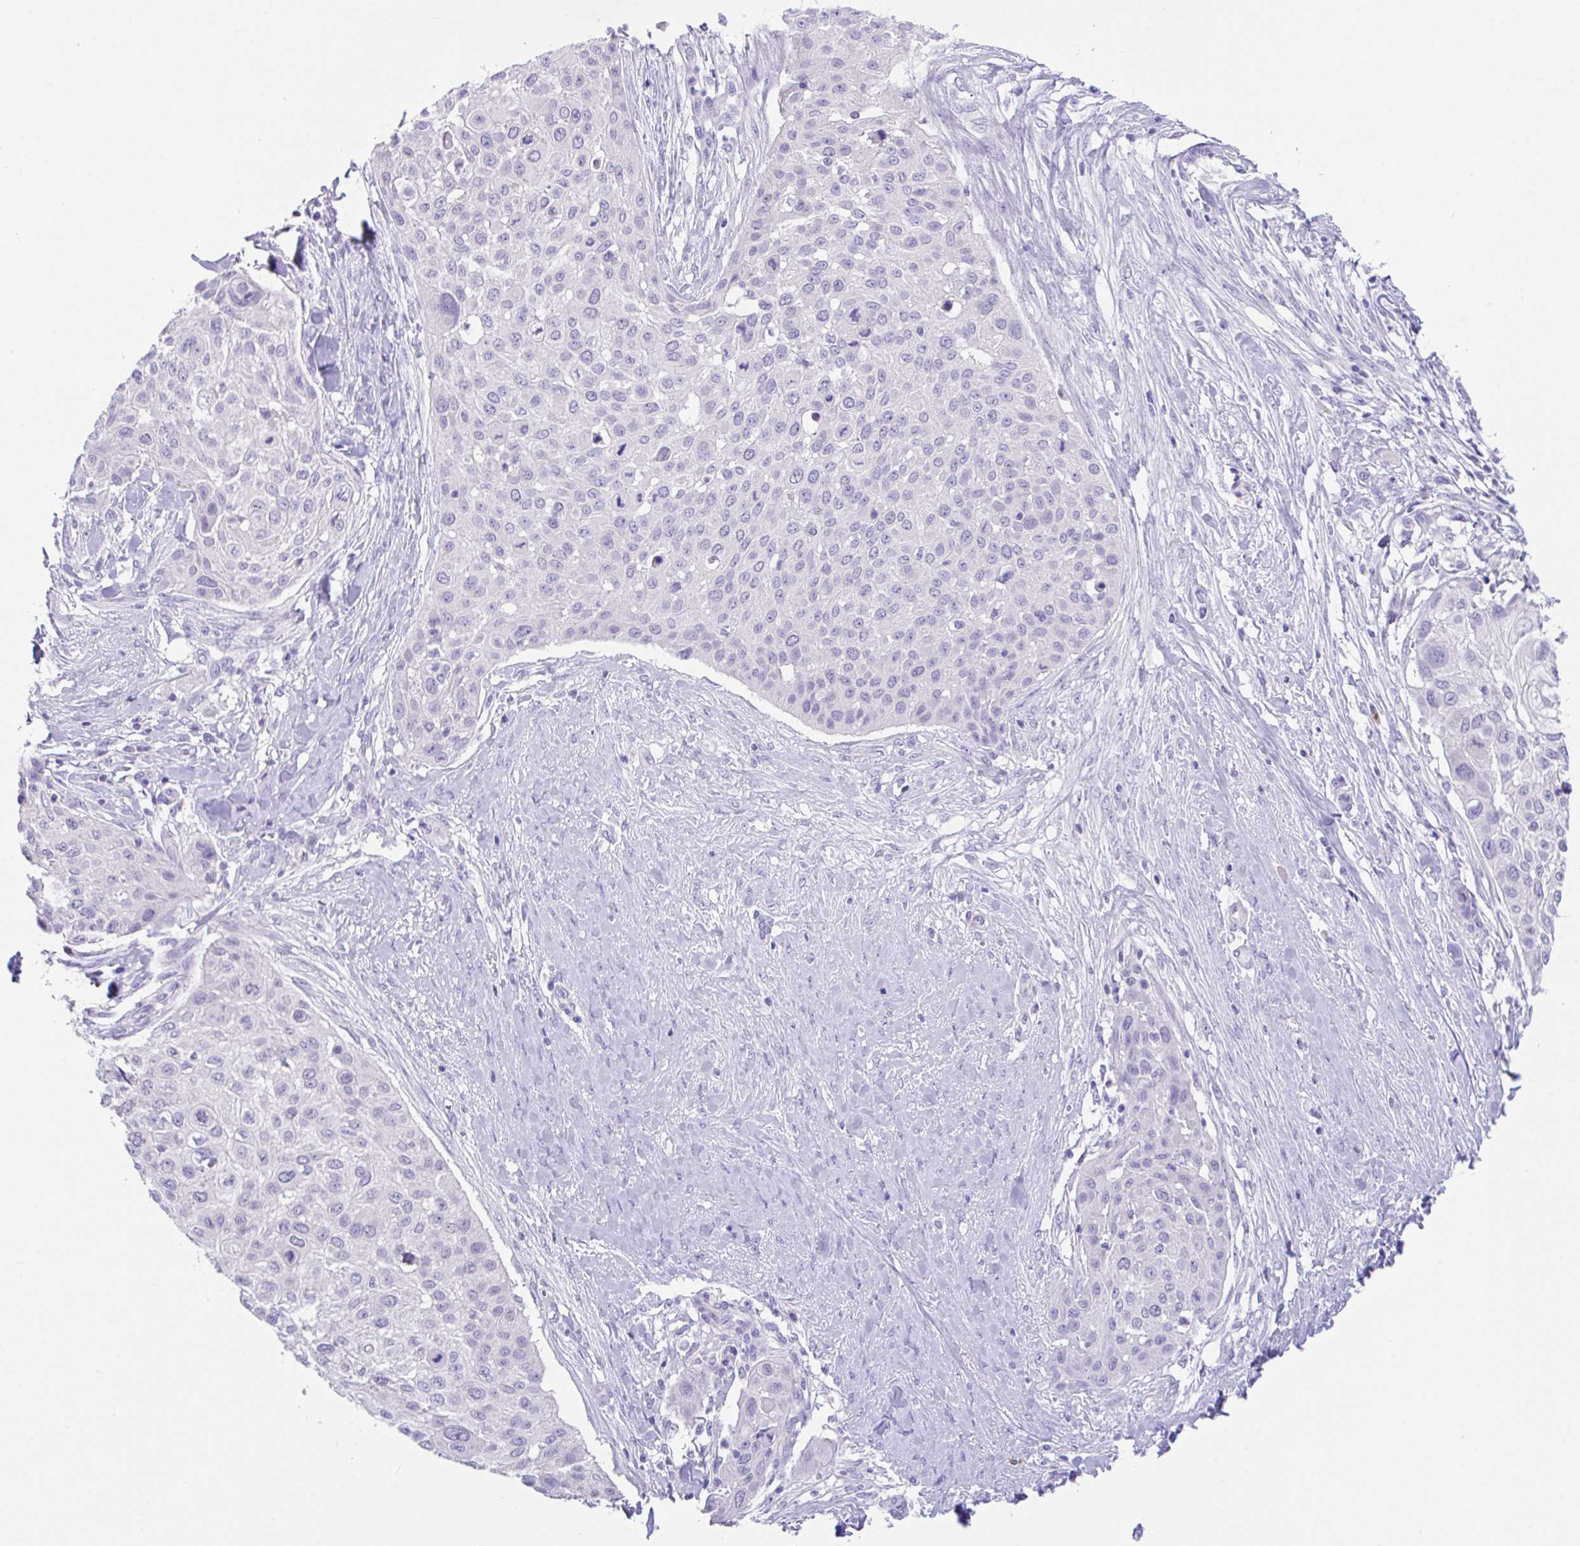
{"staining": {"intensity": "negative", "quantity": "none", "location": "none"}, "tissue": "skin cancer", "cell_type": "Tumor cells", "image_type": "cancer", "snomed": [{"axis": "morphology", "description": "Squamous cell carcinoma, NOS"}, {"axis": "topography", "description": "Skin"}], "caption": "This photomicrograph is of skin cancer (squamous cell carcinoma) stained with immunohistochemistry (IHC) to label a protein in brown with the nuclei are counter-stained blue. There is no positivity in tumor cells.", "gene": "HACD4", "patient": {"sex": "female", "age": 87}}